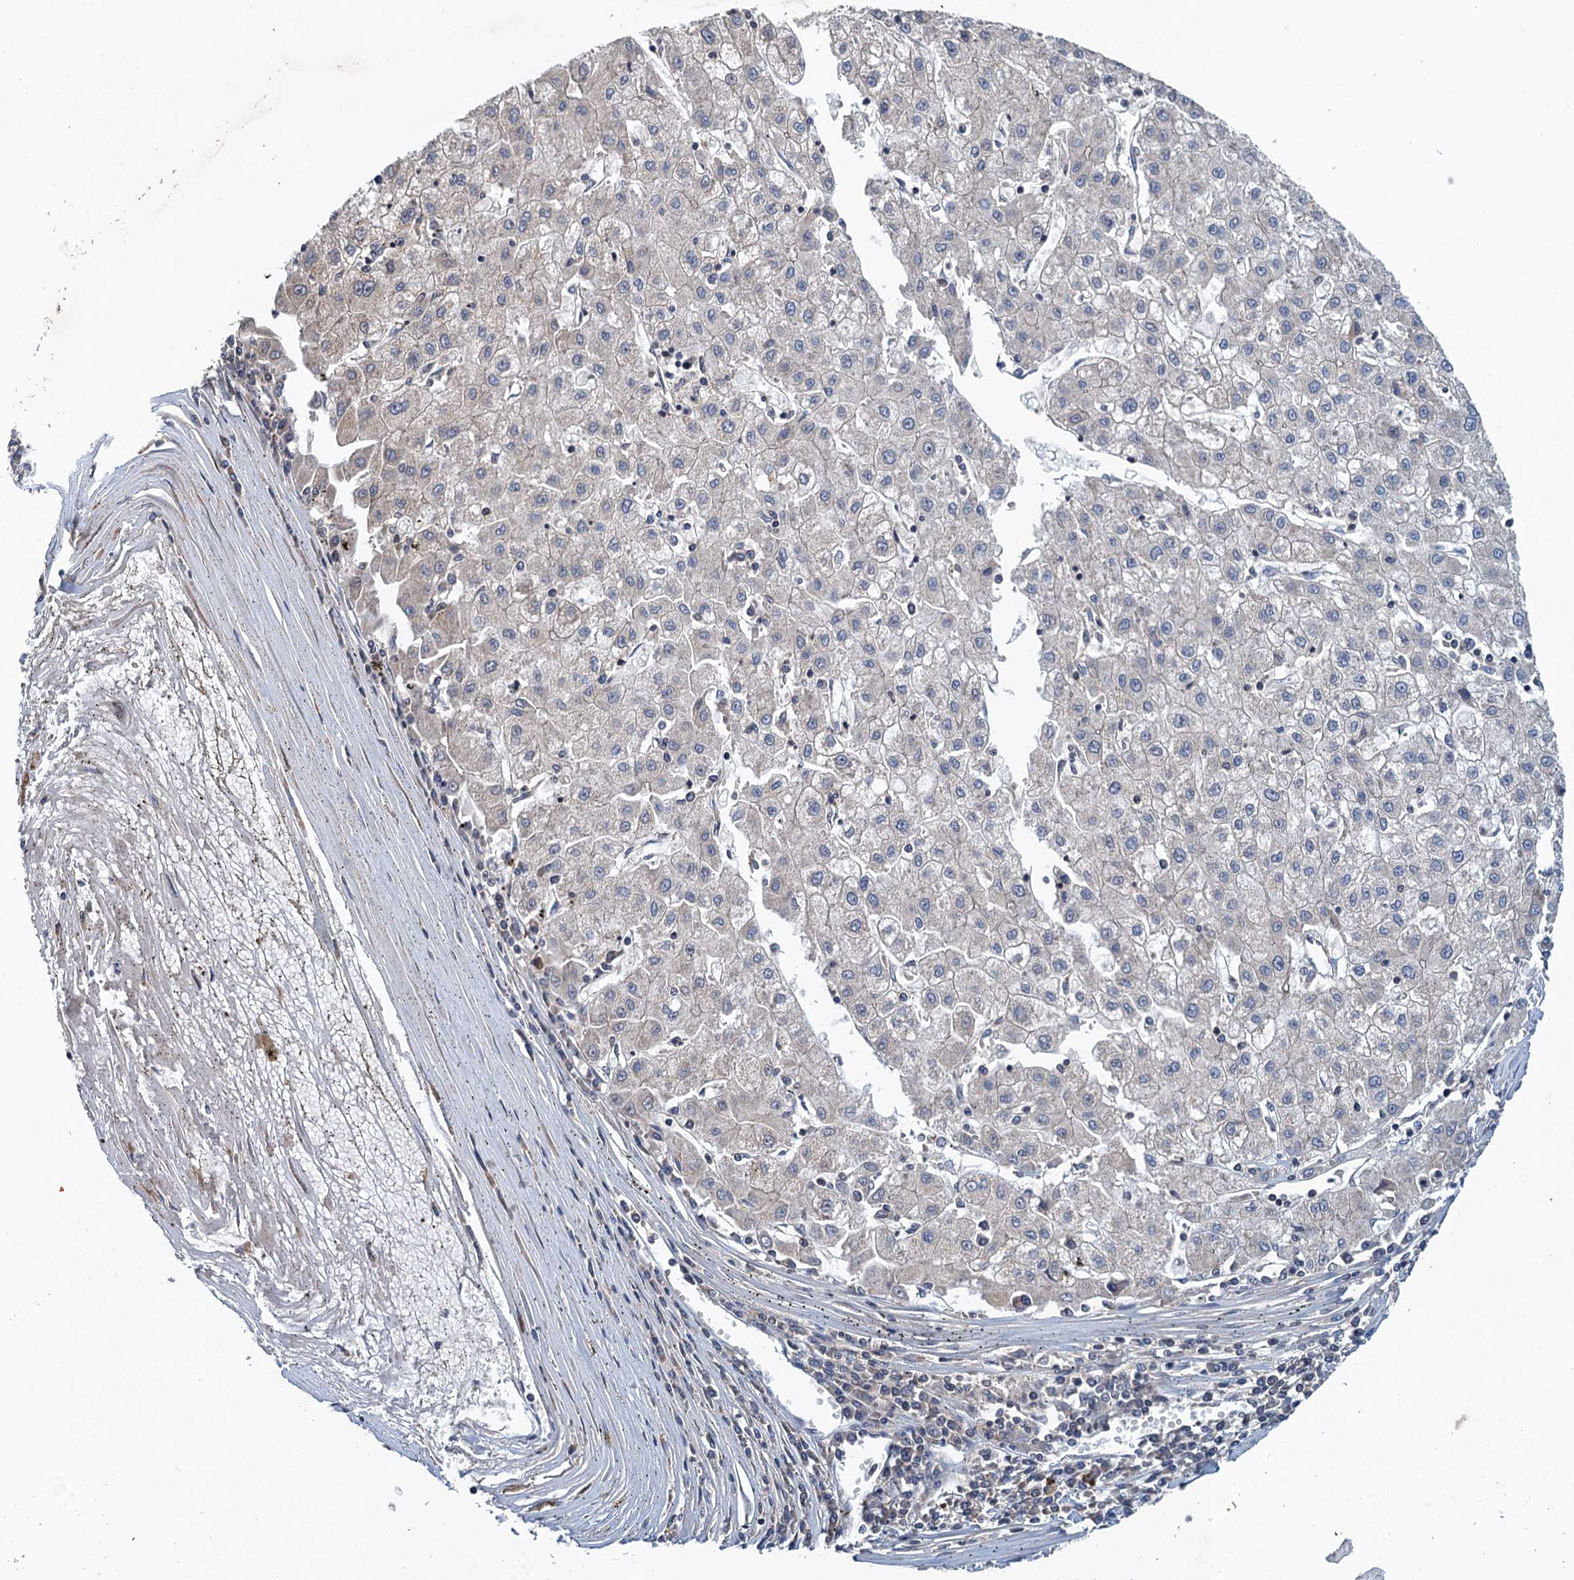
{"staining": {"intensity": "negative", "quantity": "none", "location": "none"}, "tissue": "liver cancer", "cell_type": "Tumor cells", "image_type": "cancer", "snomed": [{"axis": "morphology", "description": "Carcinoma, Hepatocellular, NOS"}, {"axis": "topography", "description": "Liver"}], "caption": "Tumor cells are negative for protein expression in human liver cancer (hepatocellular carcinoma).", "gene": "MDM1", "patient": {"sex": "male", "age": 72}}